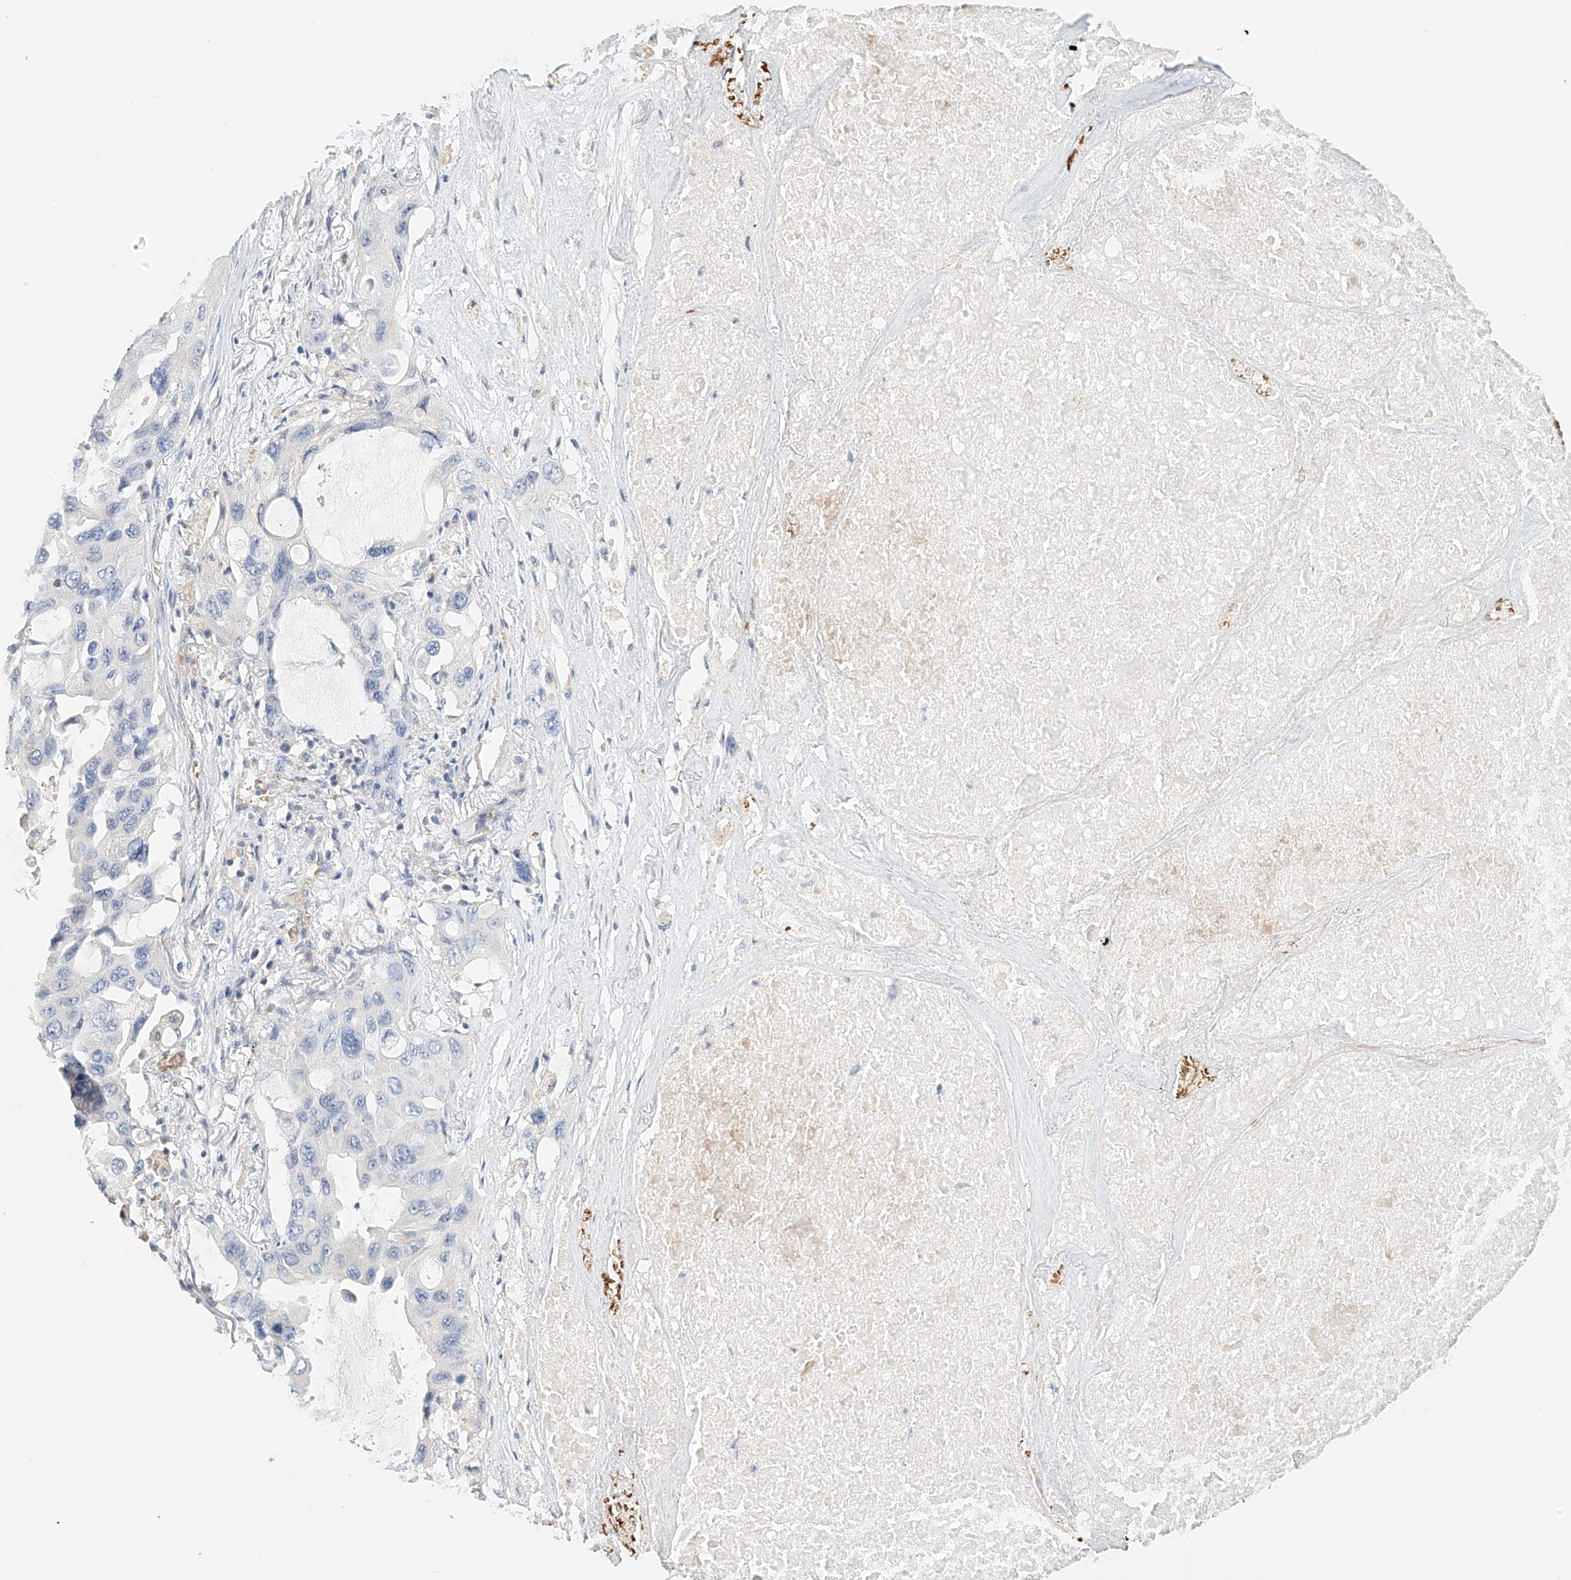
{"staining": {"intensity": "negative", "quantity": "none", "location": "none"}, "tissue": "lung cancer", "cell_type": "Tumor cells", "image_type": "cancer", "snomed": [{"axis": "morphology", "description": "Squamous cell carcinoma, NOS"}, {"axis": "topography", "description": "Lung"}], "caption": "DAB (3,3'-diaminobenzidine) immunohistochemical staining of lung squamous cell carcinoma reveals no significant staining in tumor cells.", "gene": "RCAN3", "patient": {"sex": "female", "age": 73}}